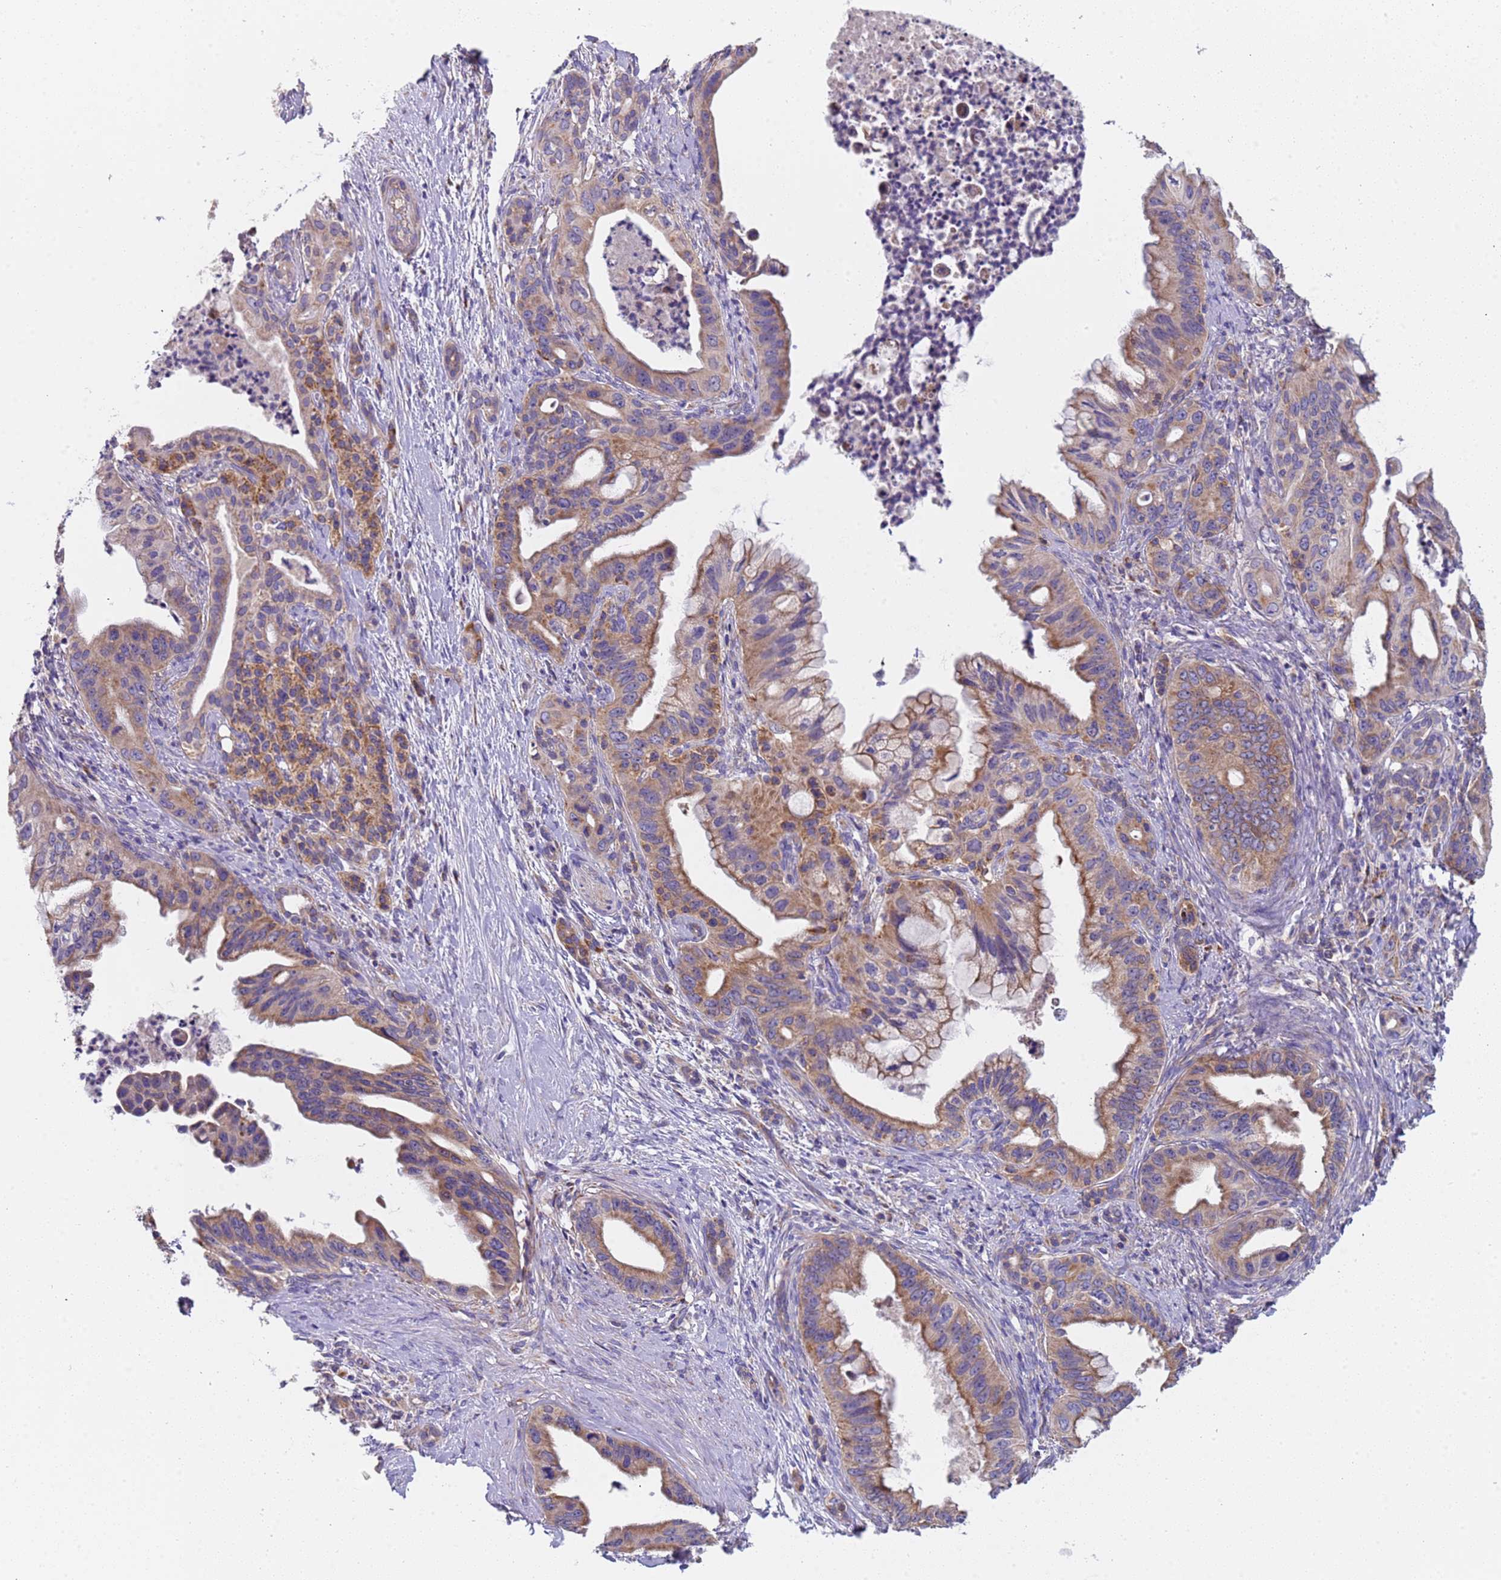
{"staining": {"intensity": "moderate", "quantity": "25%-75%", "location": "cytoplasmic/membranous"}, "tissue": "pancreatic cancer", "cell_type": "Tumor cells", "image_type": "cancer", "snomed": [{"axis": "morphology", "description": "Adenocarcinoma, NOS"}, {"axis": "topography", "description": "Pancreas"}], "caption": "A micrograph showing moderate cytoplasmic/membranous expression in about 25%-75% of tumor cells in pancreatic cancer, as visualized by brown immunohistochemical staining.", "gene": "TMEM126A", "patient": {"sex": "male", "age": 58}}